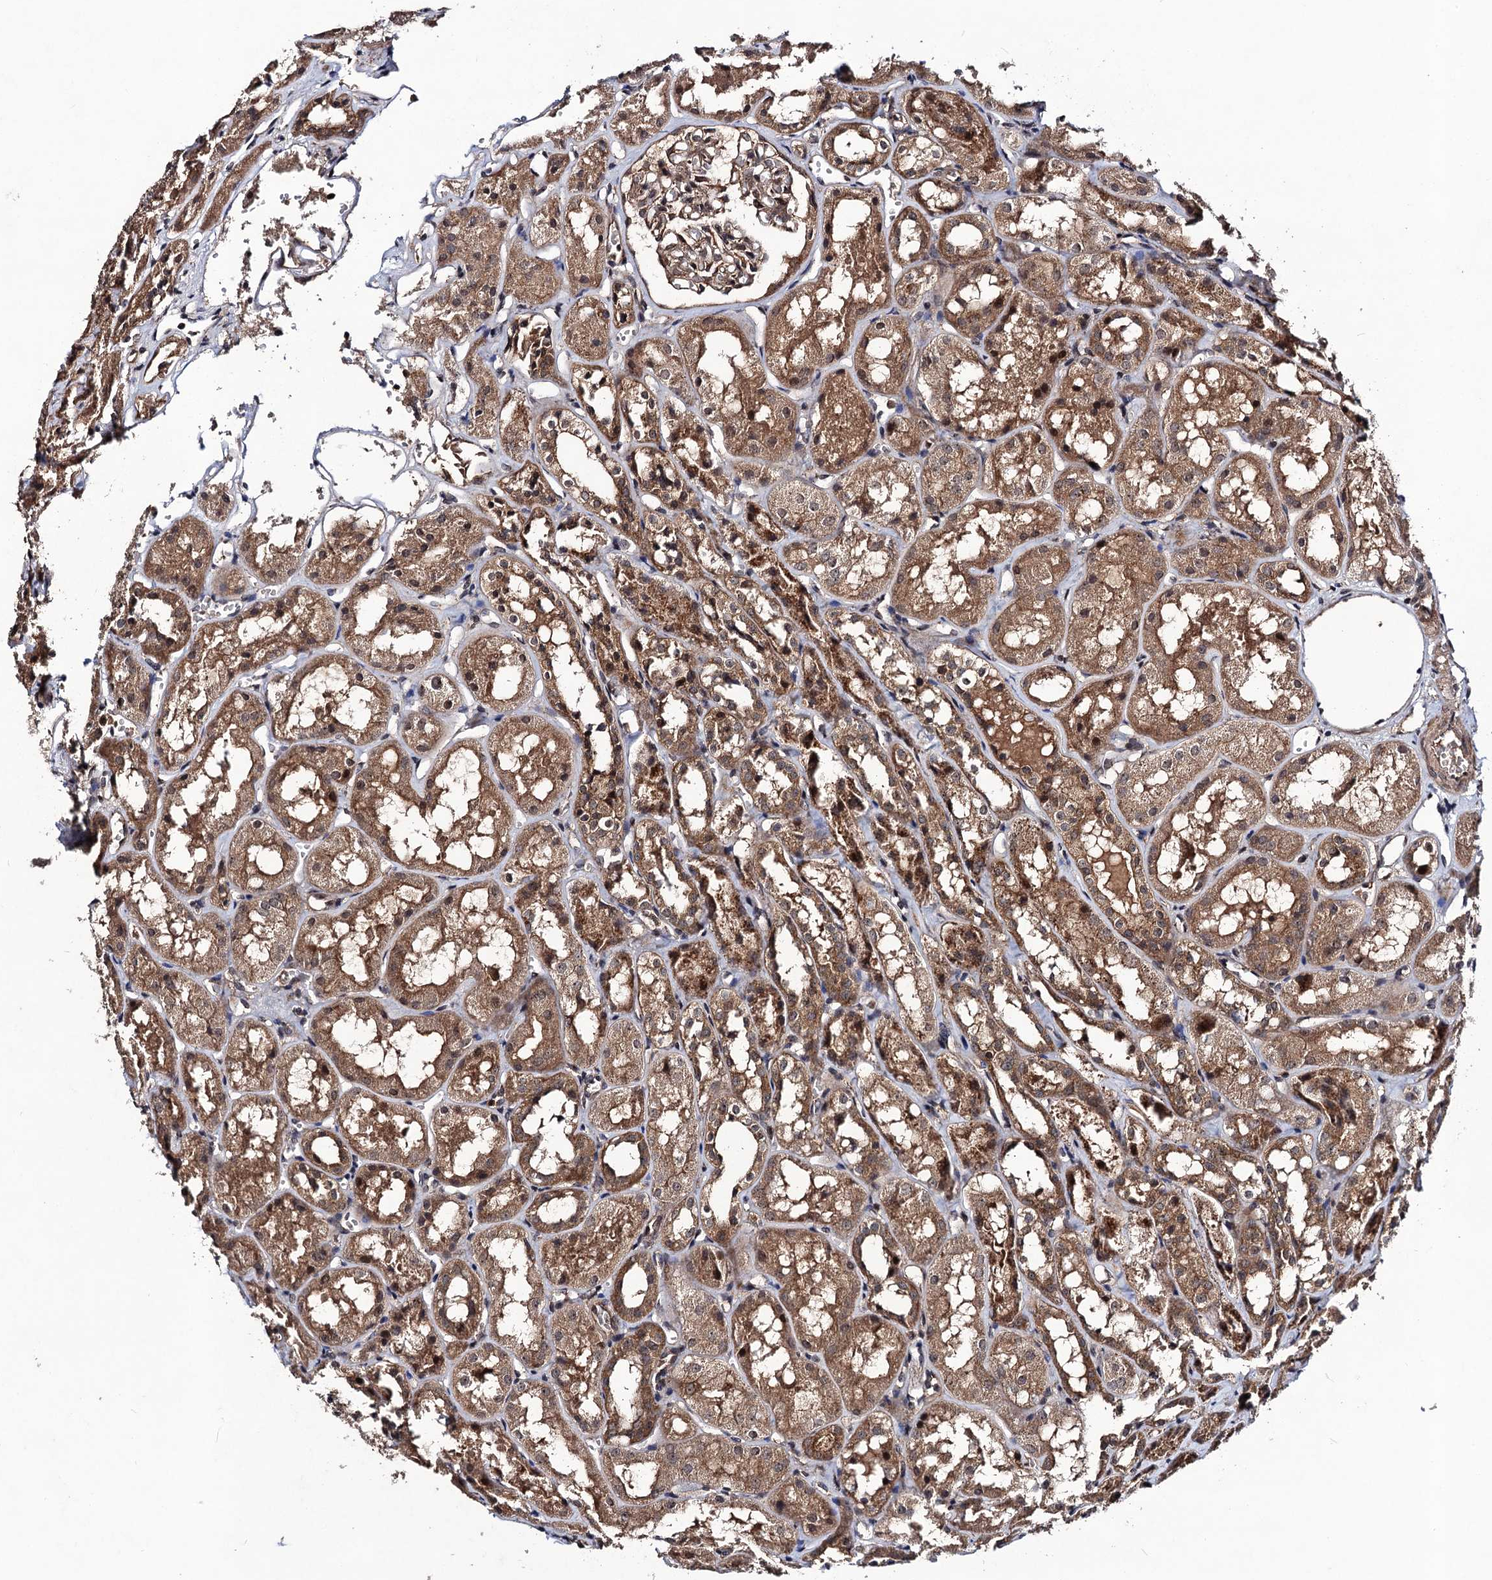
{"staining": {"intensity": "moderate", "quantity": ">75%", "location": "cytoplasmic/membranous"}, "tissue": "kidney", "cell_type": "Cells in glomeruli", "image_type": "normal", "snomed": [{"axis": "morphology", "description": "Normal tissue, NOS"}, {"axis": "topography", "description": "Kidney"}], "caption": "This is a photomicrograph of IHC staining of unremarkable kidney, which shows moderate expression in the cytoplasmic/membranous of cells in glomeruli.", "gene": "KXD1", "patient": {"sex": "male", "age": 16}}